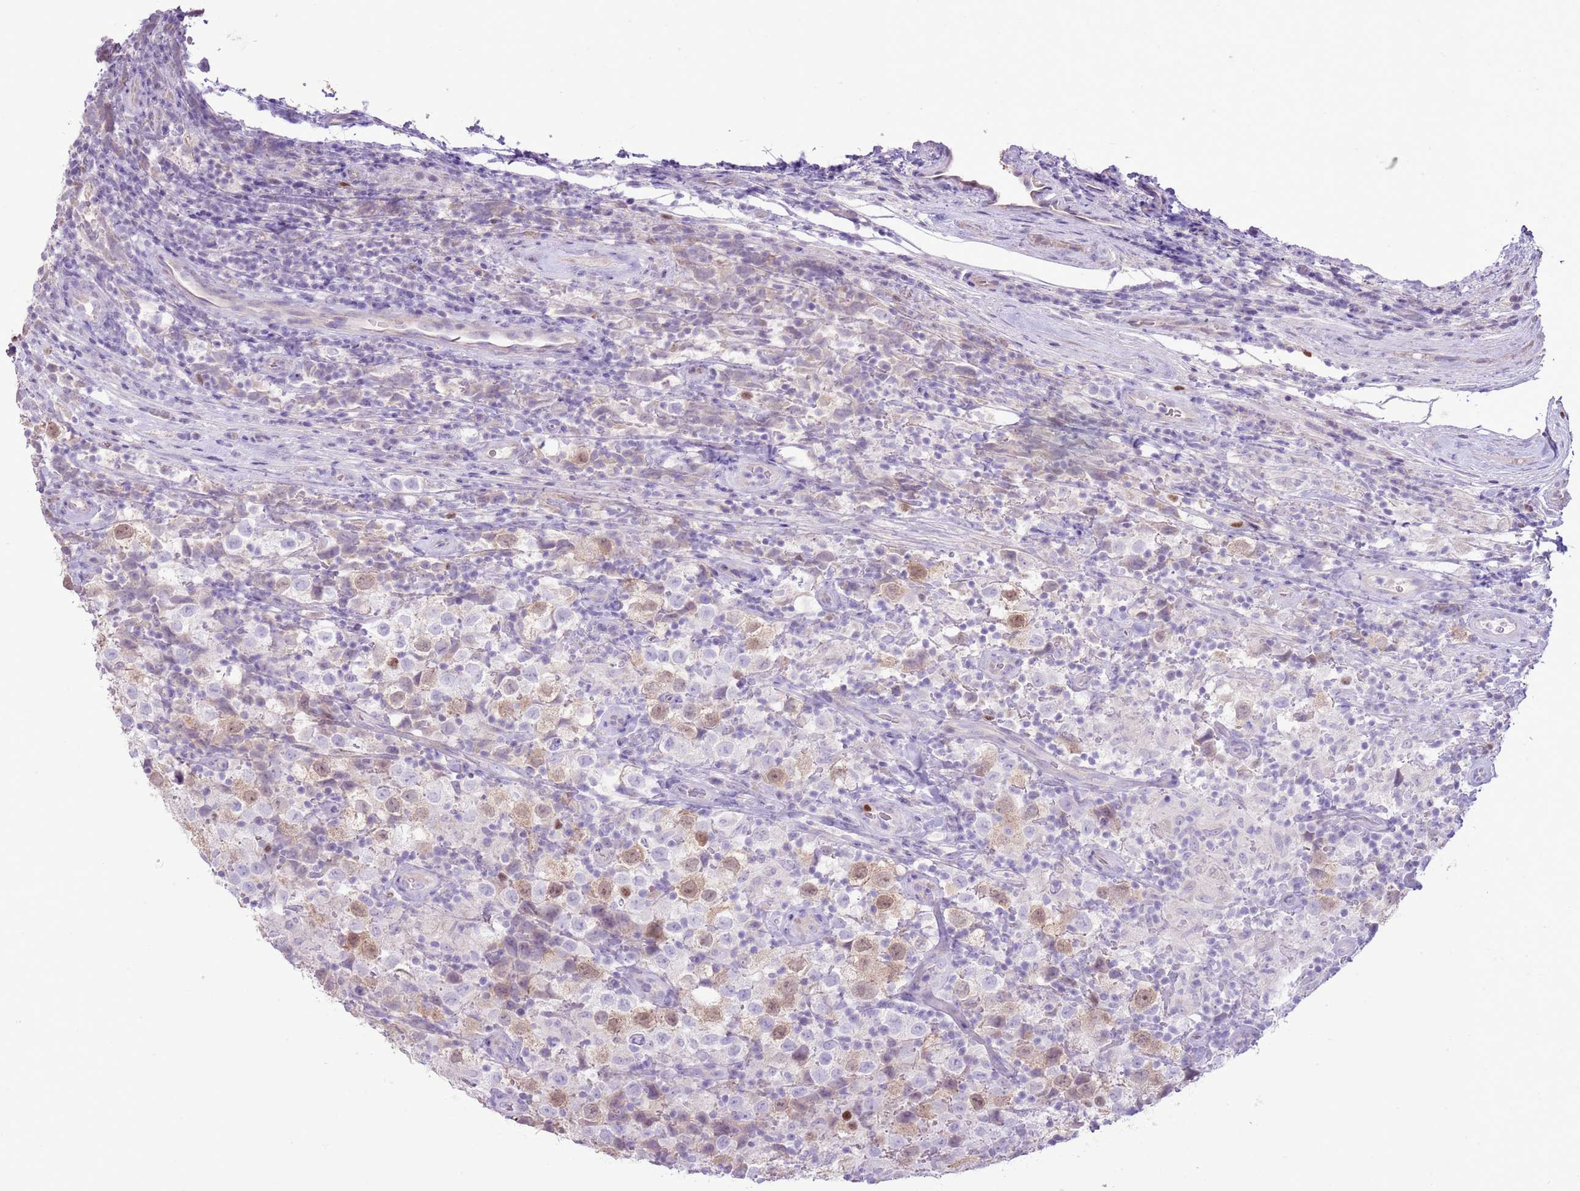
{"staining": {"intensity": "weak", "quantity": "25%-75%", "location": "nuclear"}, "tissue": "testis cancer", "cell_type": "Tumor cells", "image_type": "cancer", "snomed": [{"axis": "morphology", "description": "Seminoma, NOS"}, {"axis": "morphology", "description": "Carcinoma, Embryonal, NOS"}, {"axis": "topography", "description": "Testis"}], "caption": "A brown stain labels weak nuclear expression of a protein in testis cancer (embryonal carcinoma) tumor cells.", "gene": "GMNN", "patient": {"sex": "male", "age": 41}}